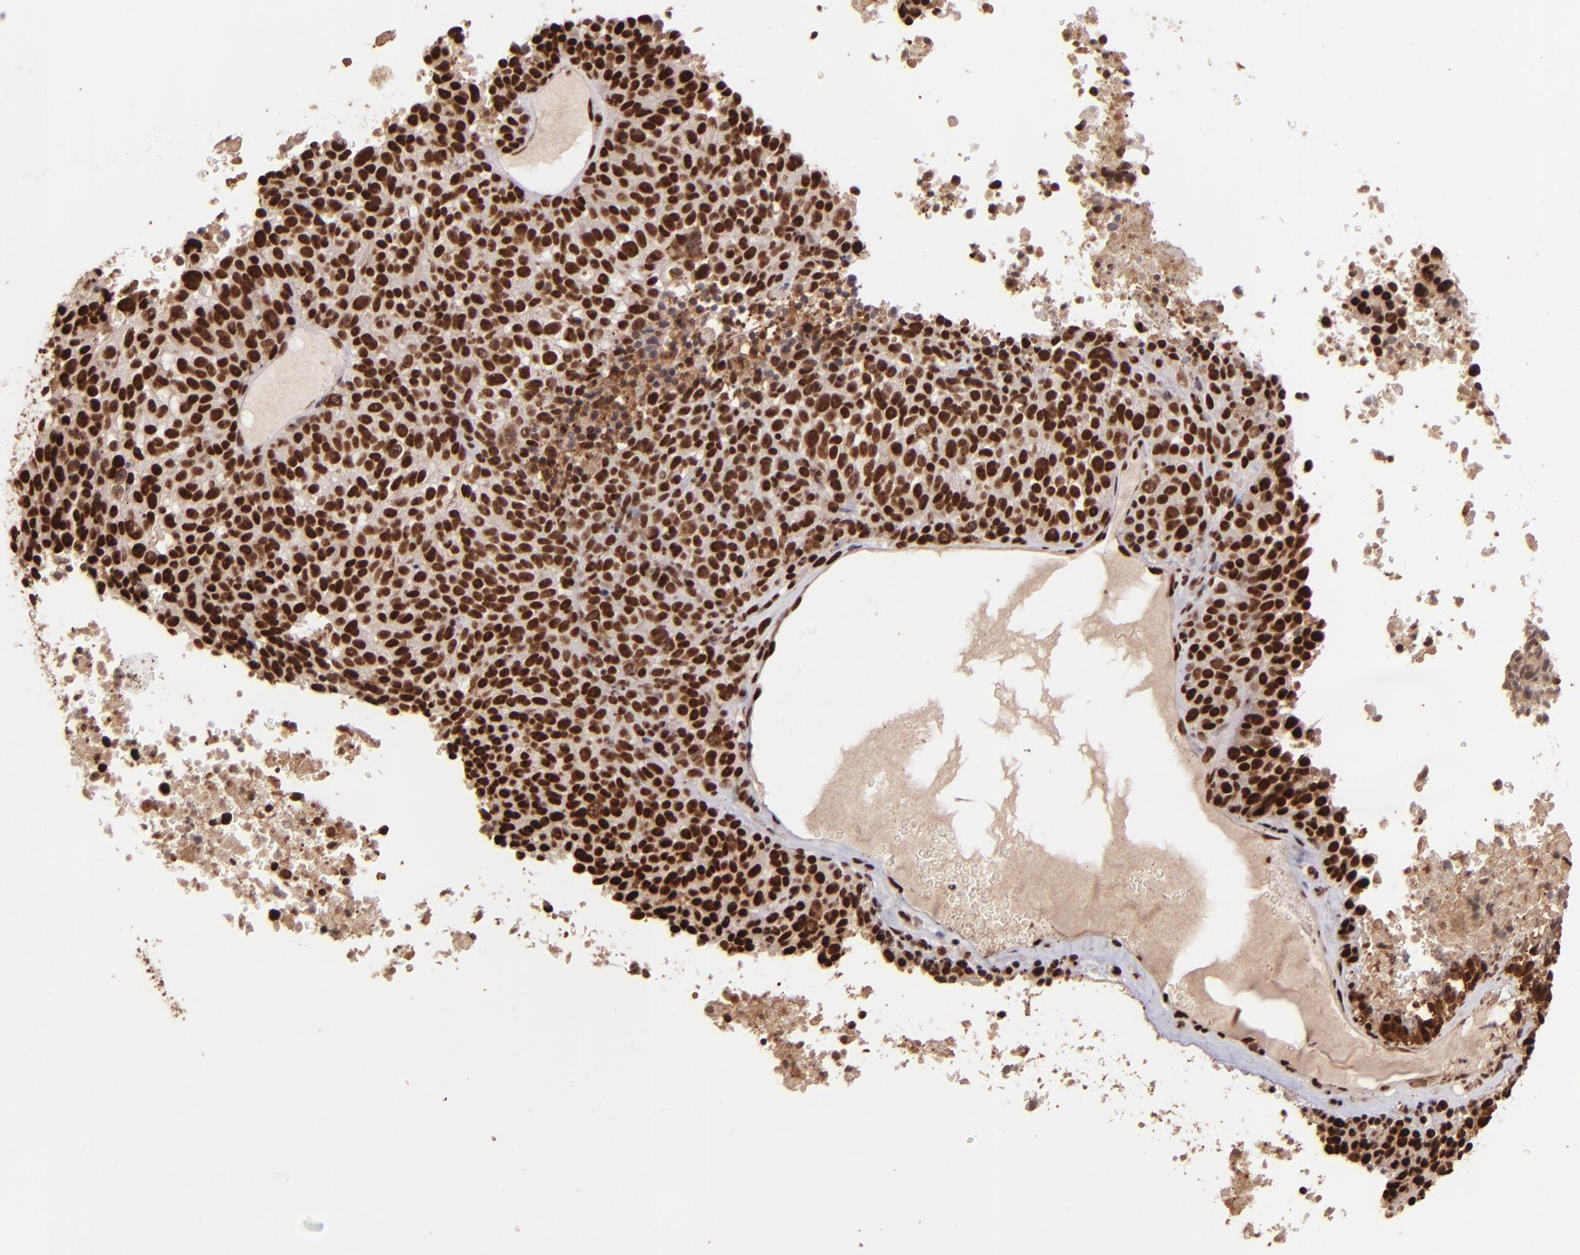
{"staining": {"intensity": "strong", "quantity": ">75%", "location": "nuclear"}, "tissue": "melanoma", "cell_type": "Tumor cells", "image_type": "cancer", "snomed": [{"axis": "morphology", "description": "Malignant melanoma, Metastatic site"}, {"axis": "topography", "description": "Cerebral cortex"}], "caption": "Human malignant melanoma (metastatic site) stained for a protein (brown) shows strong nuclear positive expression in approximately >75% of tumor cells.", "gene": "PQBP1", "patient": {"sex": "female", "age": 52}}